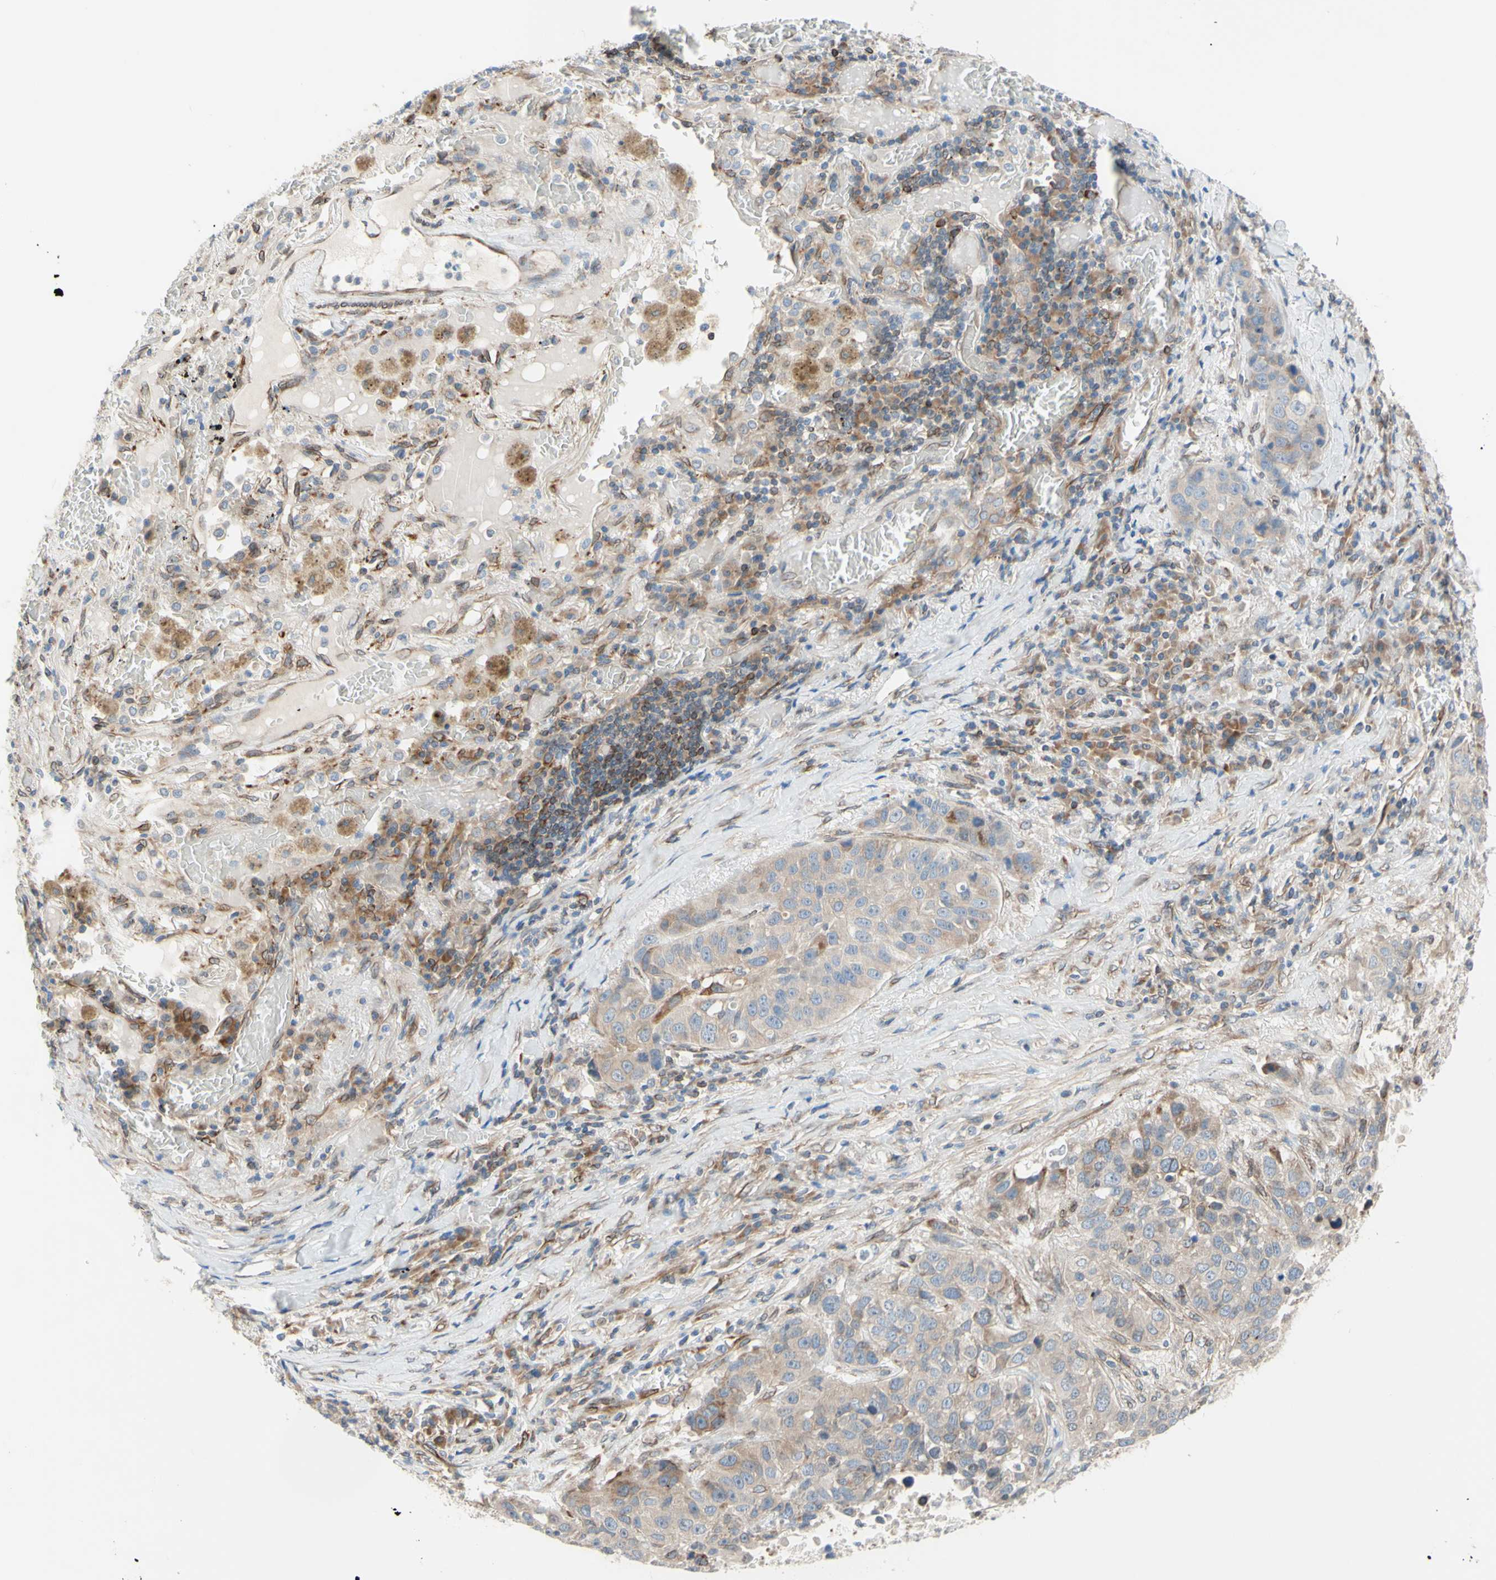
{"staining": {"intensity": "weak", "quantity": ">75%", "location": "cytoplasmic/membranous"}, "tissue": "lung cancer", "cell_type": "Tumor cells", "image_type": "cancer", "snomed": [{"axis": "morphology", "description": "Squamous cell carcinoma, NOS"}, {"axis": "topography", "description": "Lung"}], "caption": "This is a micrograph of IHC staining of squamous cell carcinoma (lung), which shows weak expression in the cytoplasmic/membranous of tumor cells.", "gene": "TRAF2", "patient": {"sex": "male", "age": 57}}